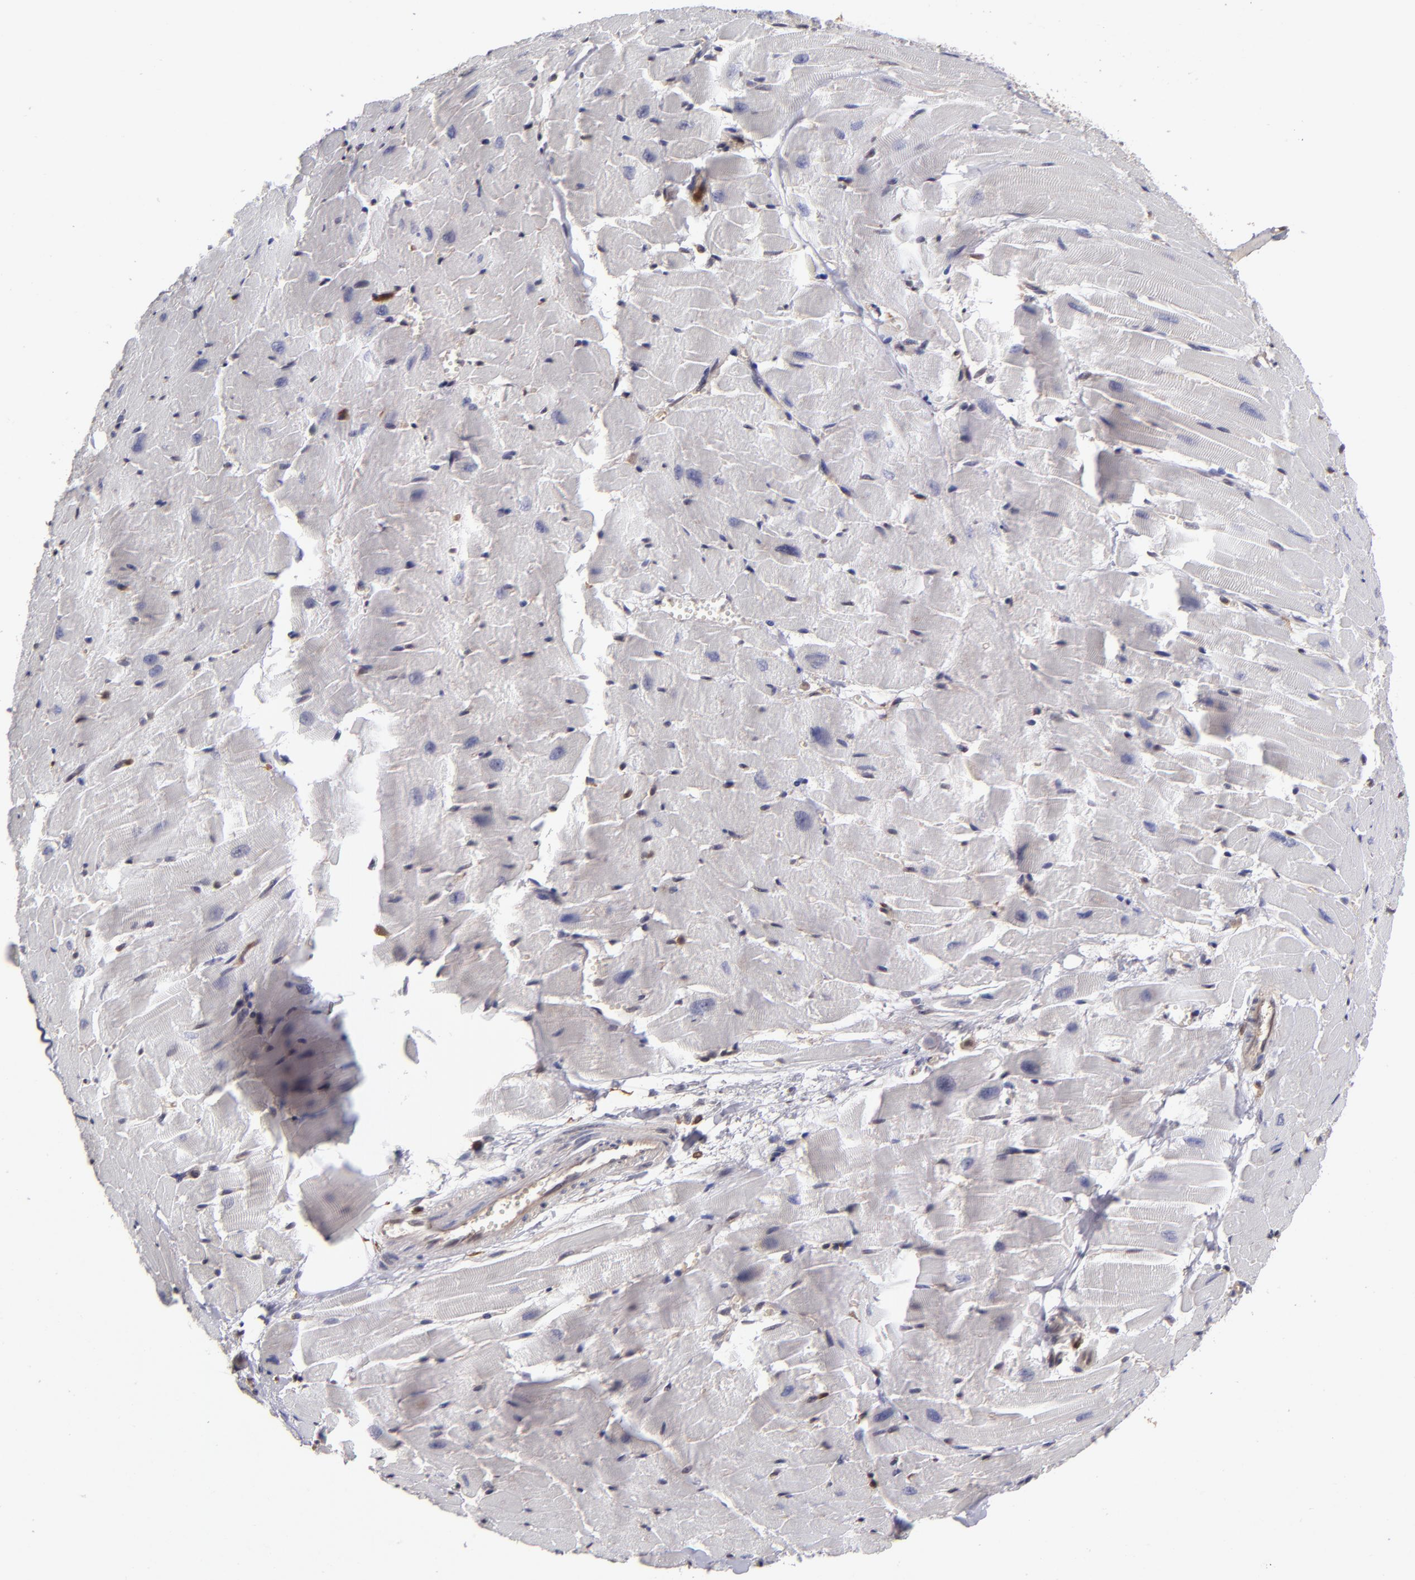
{"staining": {"intensity": "weak", "quantity": "<25%", "location": "cytoplasmic/membranous"}, "tissue": "heart muscle", "cell_type": "Cardiomyocytes", "image_type": "normal", "snomed": [{"axis": "morphology", "description": "Normal tissue, NOS"}, {"axis": "topography", "description": "Heart"}], "caption": "Immunohistochemical staining of benign human heart muscle exhibits no significant expression in cardiomyocytes. (Stains: DAB (3,3'-diaminobenzidine) immunohistochemistry with hematoxylin counter stain, Microscopy: brightfield microscopy at high magnification).", "gene": "GRB2", "patient": {"sex": "female", "age": 19}}